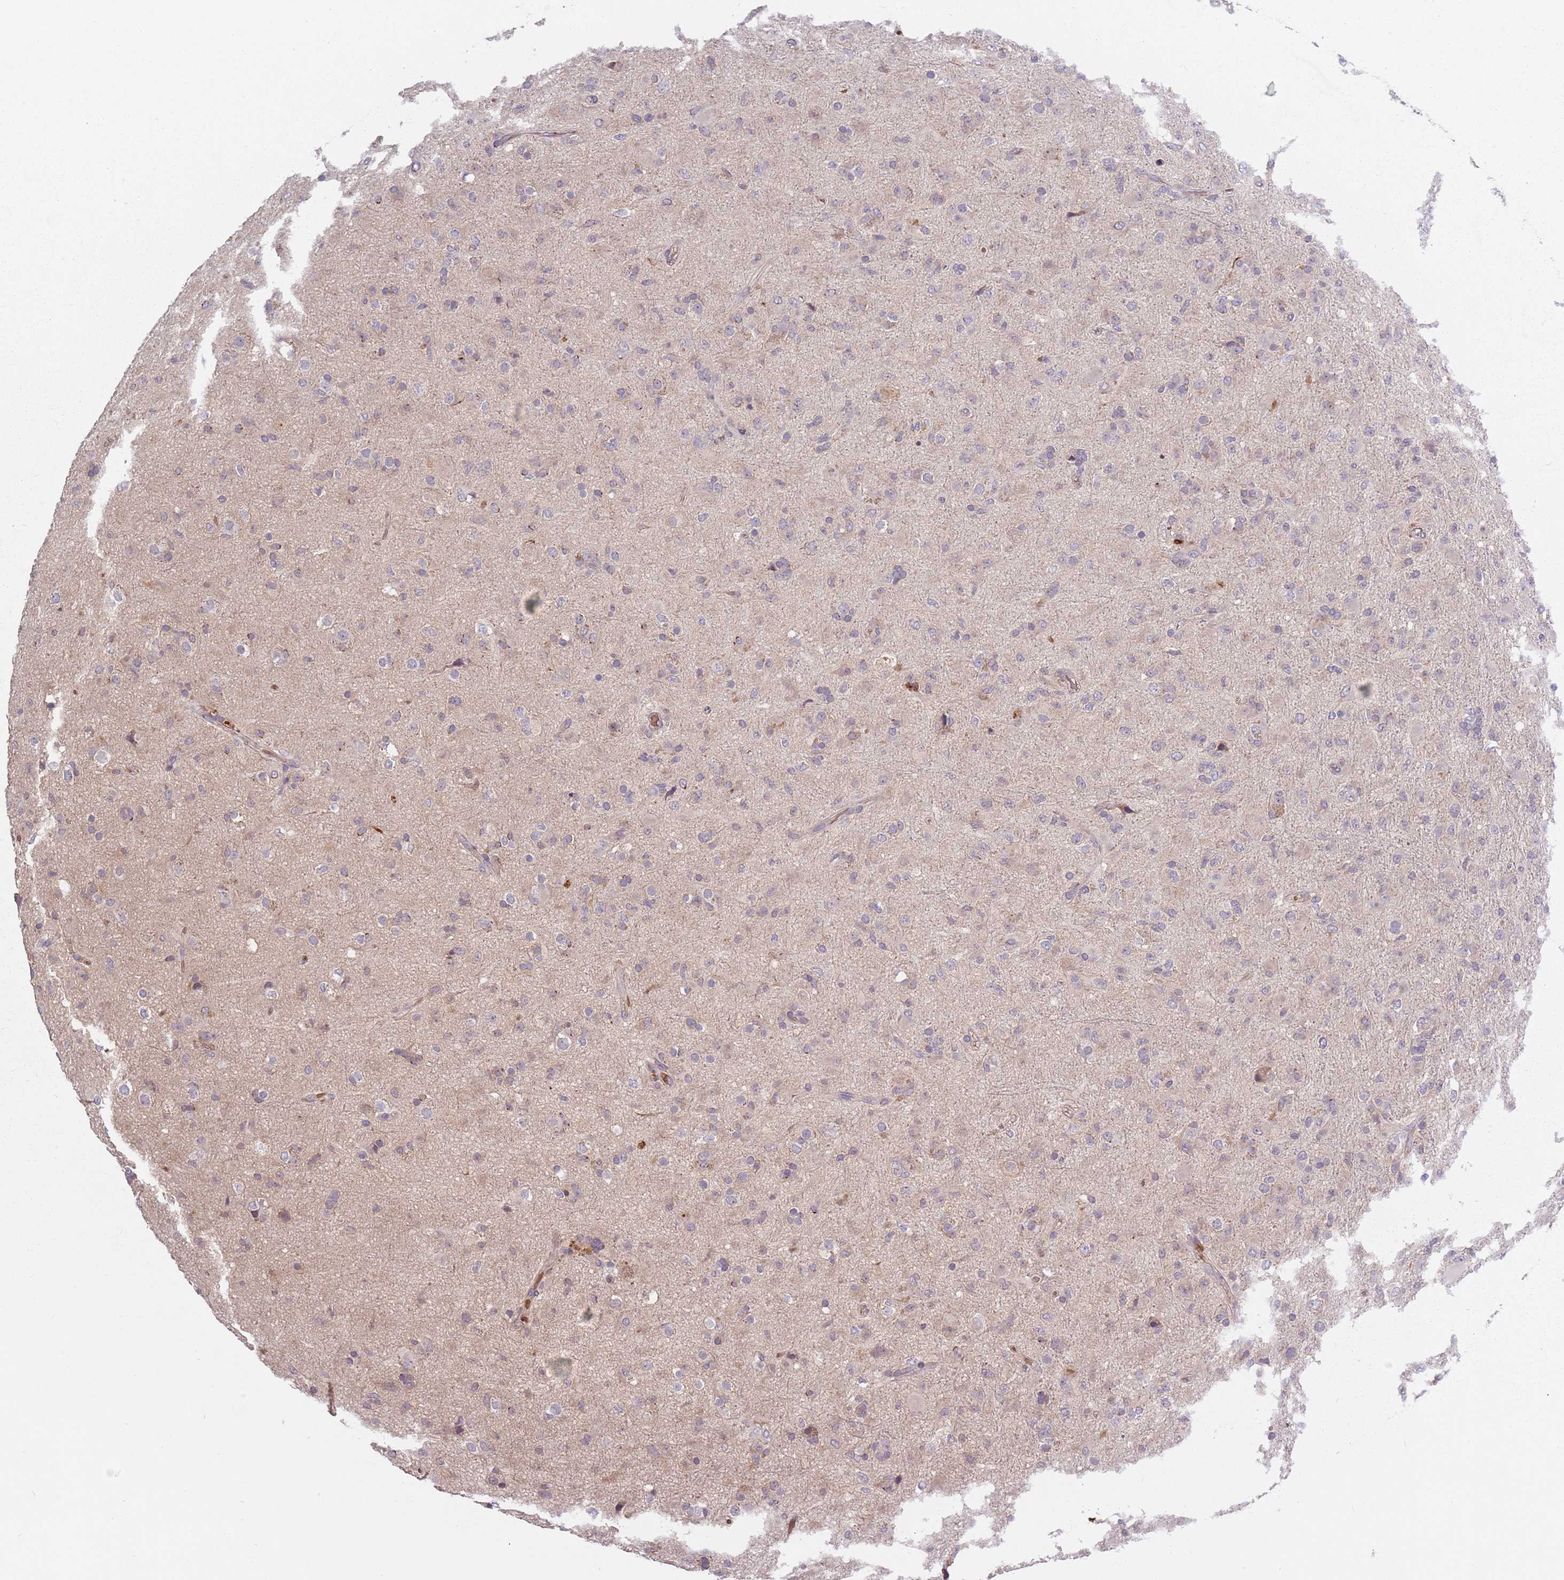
{"staining": {"intensity": "negative", "quantity": "none", "location": "none"}, "tissue": "glioma", "cell_type": "Tumor cells", "image_type": "cancer", "snomed": [{"axis": "morphology", "description": "Glioma, malignant, Low grade"}, {"axis": "topography", "description": "Brain"}], "caption": "DAB immunohistochemical staining of human glioma reveals no significant expression in tumor cells.", "gene": "ASB13", "patient": {"sex": "male", "age": 65}}